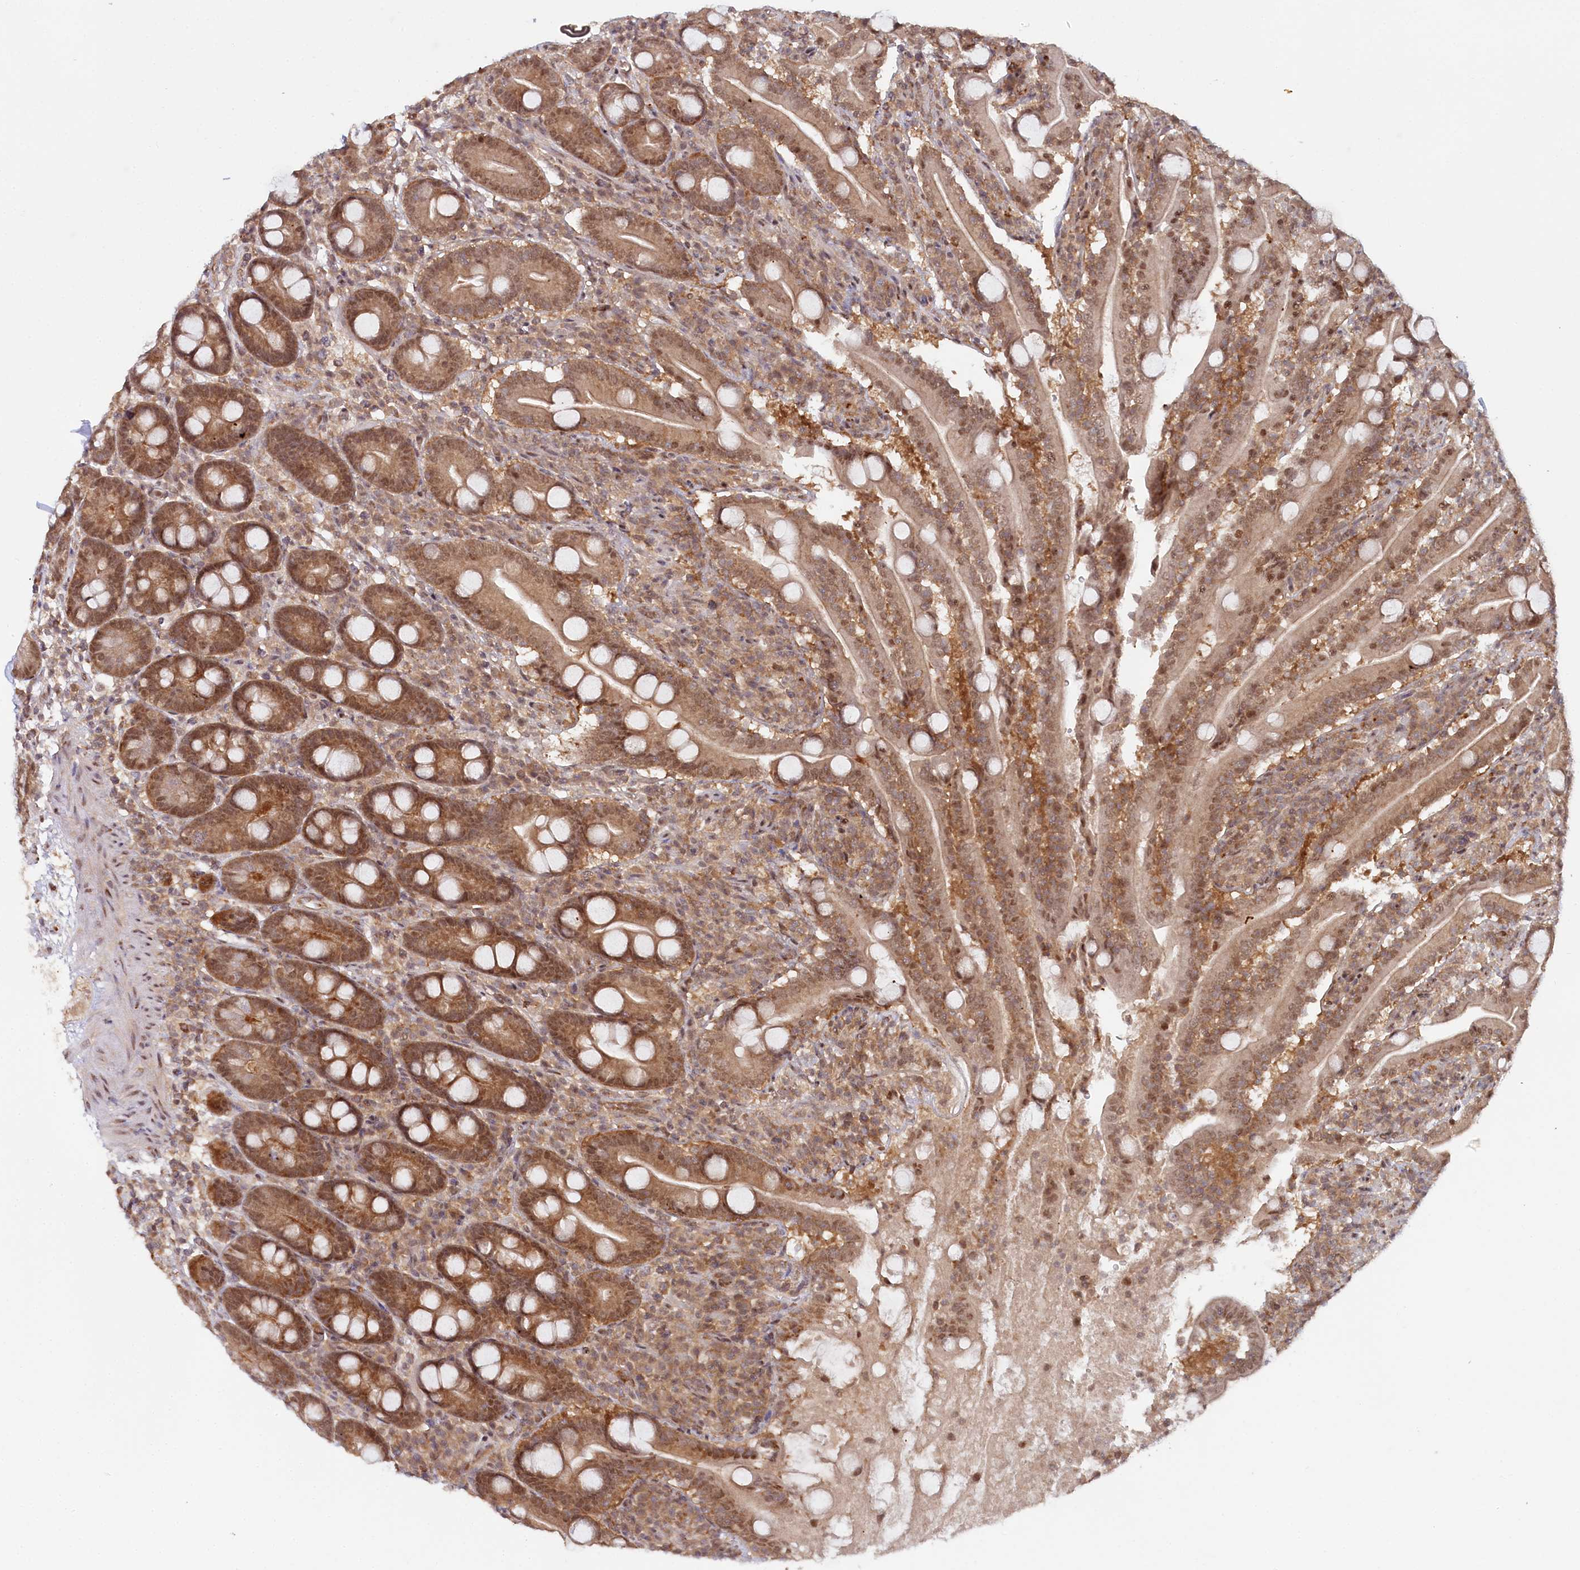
{"staining": {"intensity": "moderate", "quantity": ">75%", "location": "cytoplasmic/membranous,nuclear"}, "tissue": "duodenum", "cell_type": "Glandular cells", "image_type": "normal", "snomed": [{"axis": "morphology", "description": "Normal tissue, NOS"}, {"axis": "topography", "description": "Duodenum"}], "caption": "High-magnification brightfield microscopy of benign duodenum stained with DAB (3,3'-diaminobenzidine) (brown) and counterstained with hematoxylin (blue). glandular cells exhibit moderate cytoplasmic/membranous,nuclear expression is identified in approximately>75% of cells. (DAB (3,3'-diaminobenzidine) IHC, brown staining for protein, blue staining for nuclei).", "gene": "CCDC65", "patient": {"sex": "male", "age": 35}}